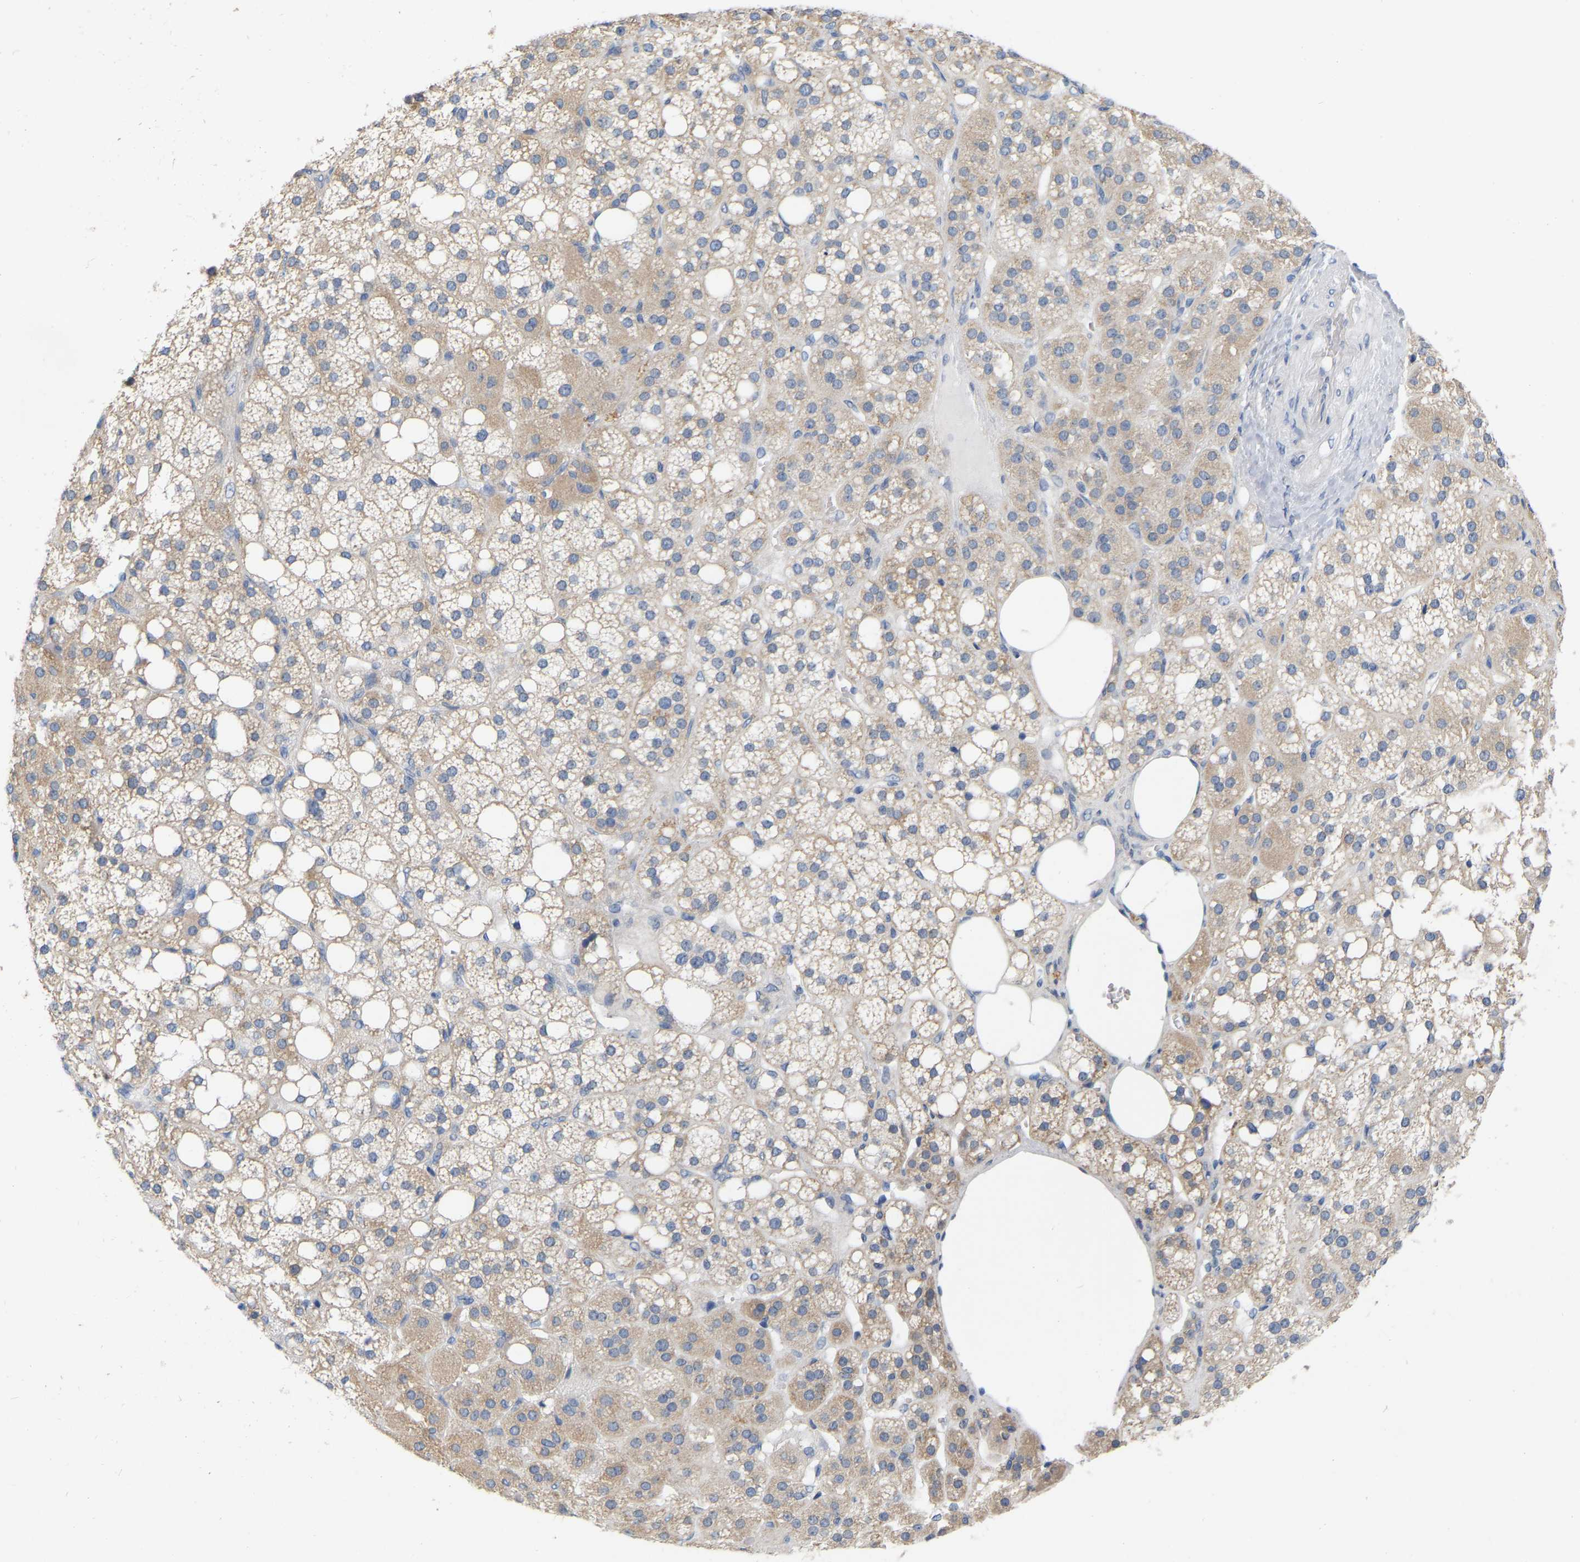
{"staining": {"intensity": "moderate", "quantity": "25%-75%", "location": "cytoplasmic/membranous"}, "tissue": "adrenal gland", "cell_type": "Glandular cells", "image_type": "normal", "snomed": [{"axis": "morphology", "description": "Normal tissue, NOS"}, {"axis": "topography", "description": "Adrenal gland"}], "caption": "Moderate cytoplasmic/membranous expression is present in approximately 25%-75% of glandular cells in unremarkable adrenal gland. (brown staining indicates protein expression, while blue staining denotes nuclei).", "gene": "WIPI2", "patient": {"sex": "female", "age": 59}}